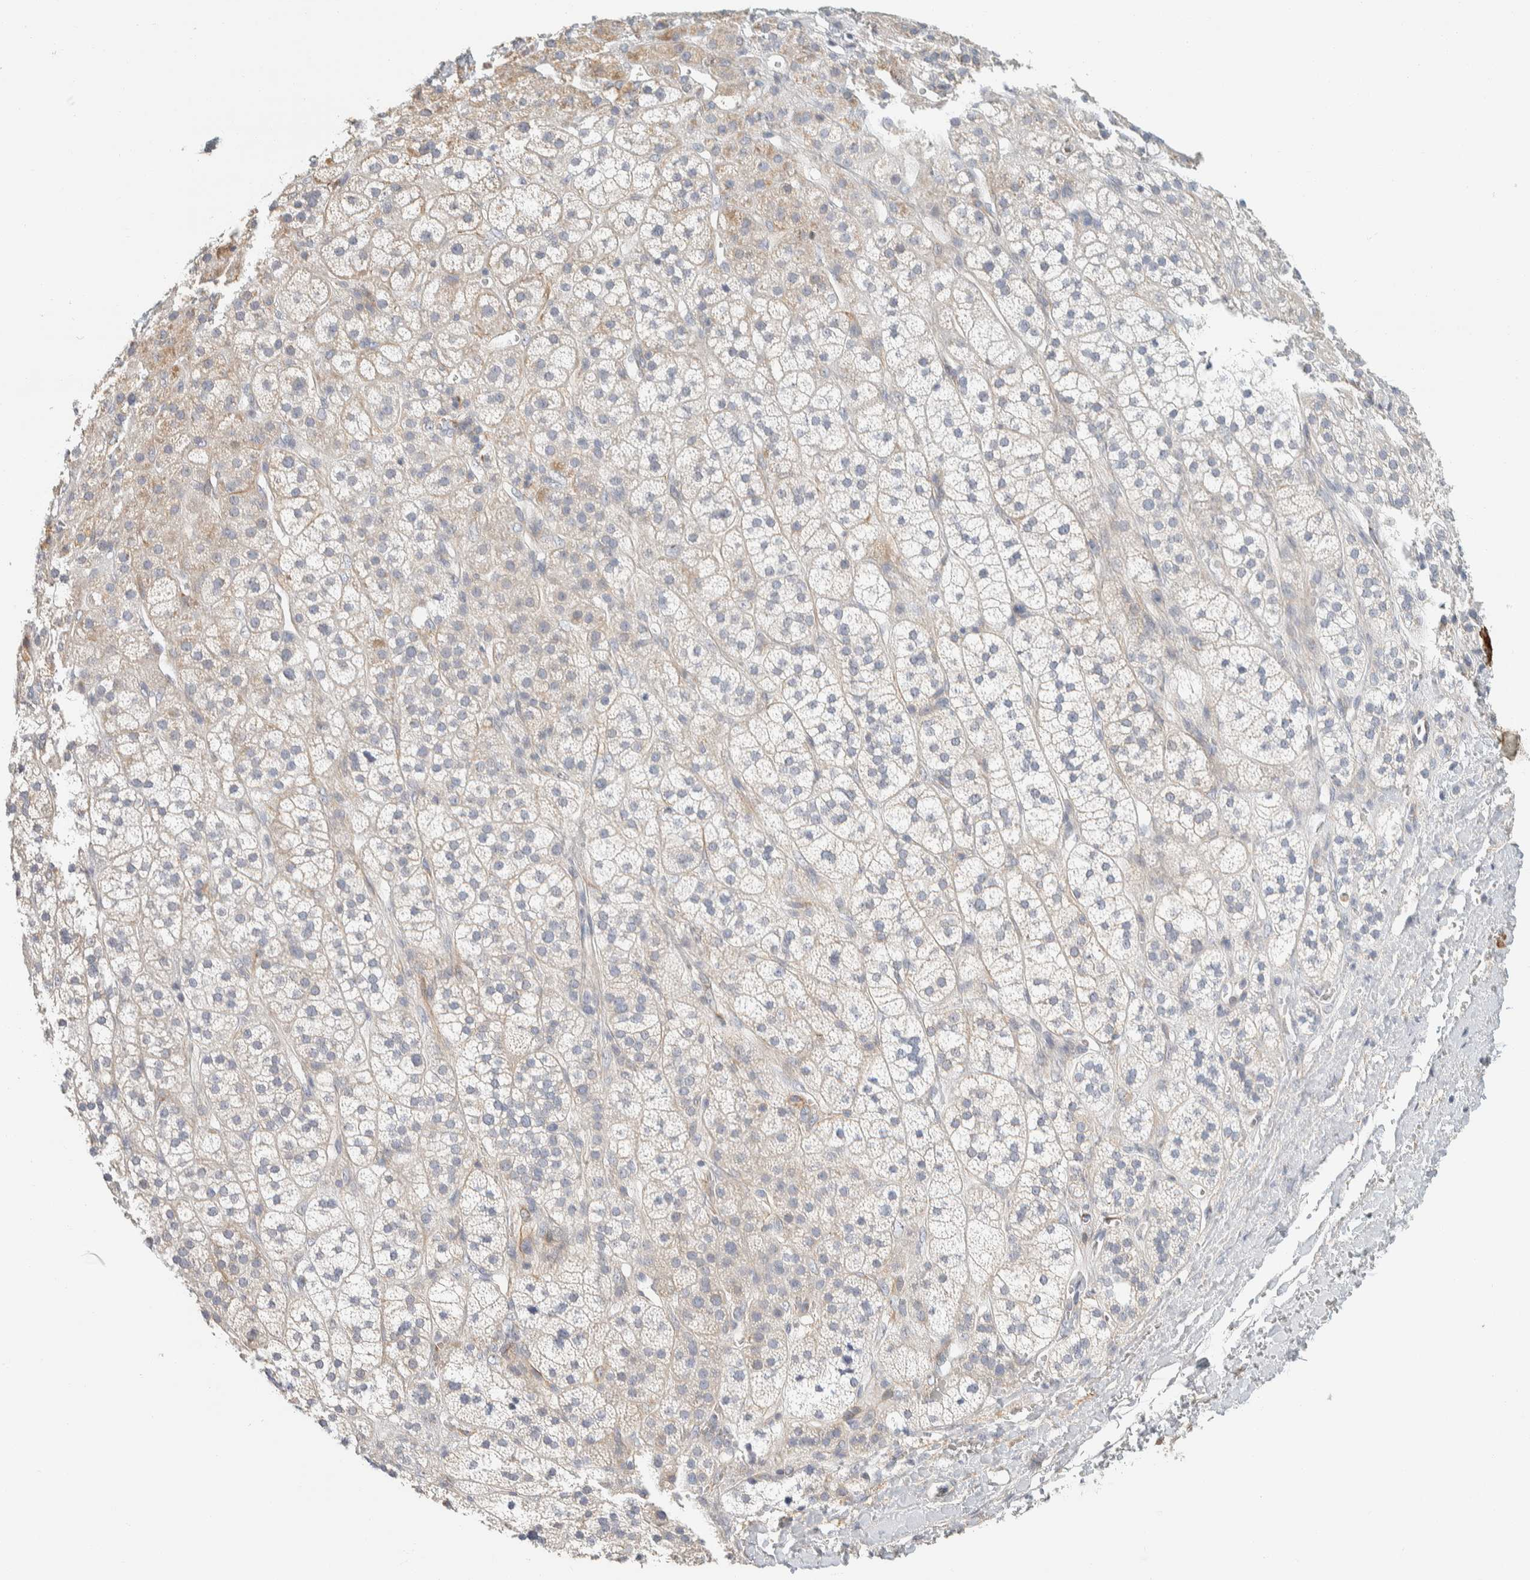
{"staining": {"intensity": "moderate", "quantity": "<25%", "location": "cytoplasmic/membranous"}, "tissue": "adrenal gland", "cell_type": "Glandular cells", "image_type": "normal", "snomed": [{"axis": "morphology", "description": "Normal tissue, NOS"}, {"axis": "topography", "description": "Adrenal gland"}], "caption": "Moderate cytoplasmic/membranous expression for a protein is seen in about <25% of glandular cells of unremarkable adrenal gland using IHC.", "gene": "CDR2", "patient": {"sex": "male", "age": 56}}